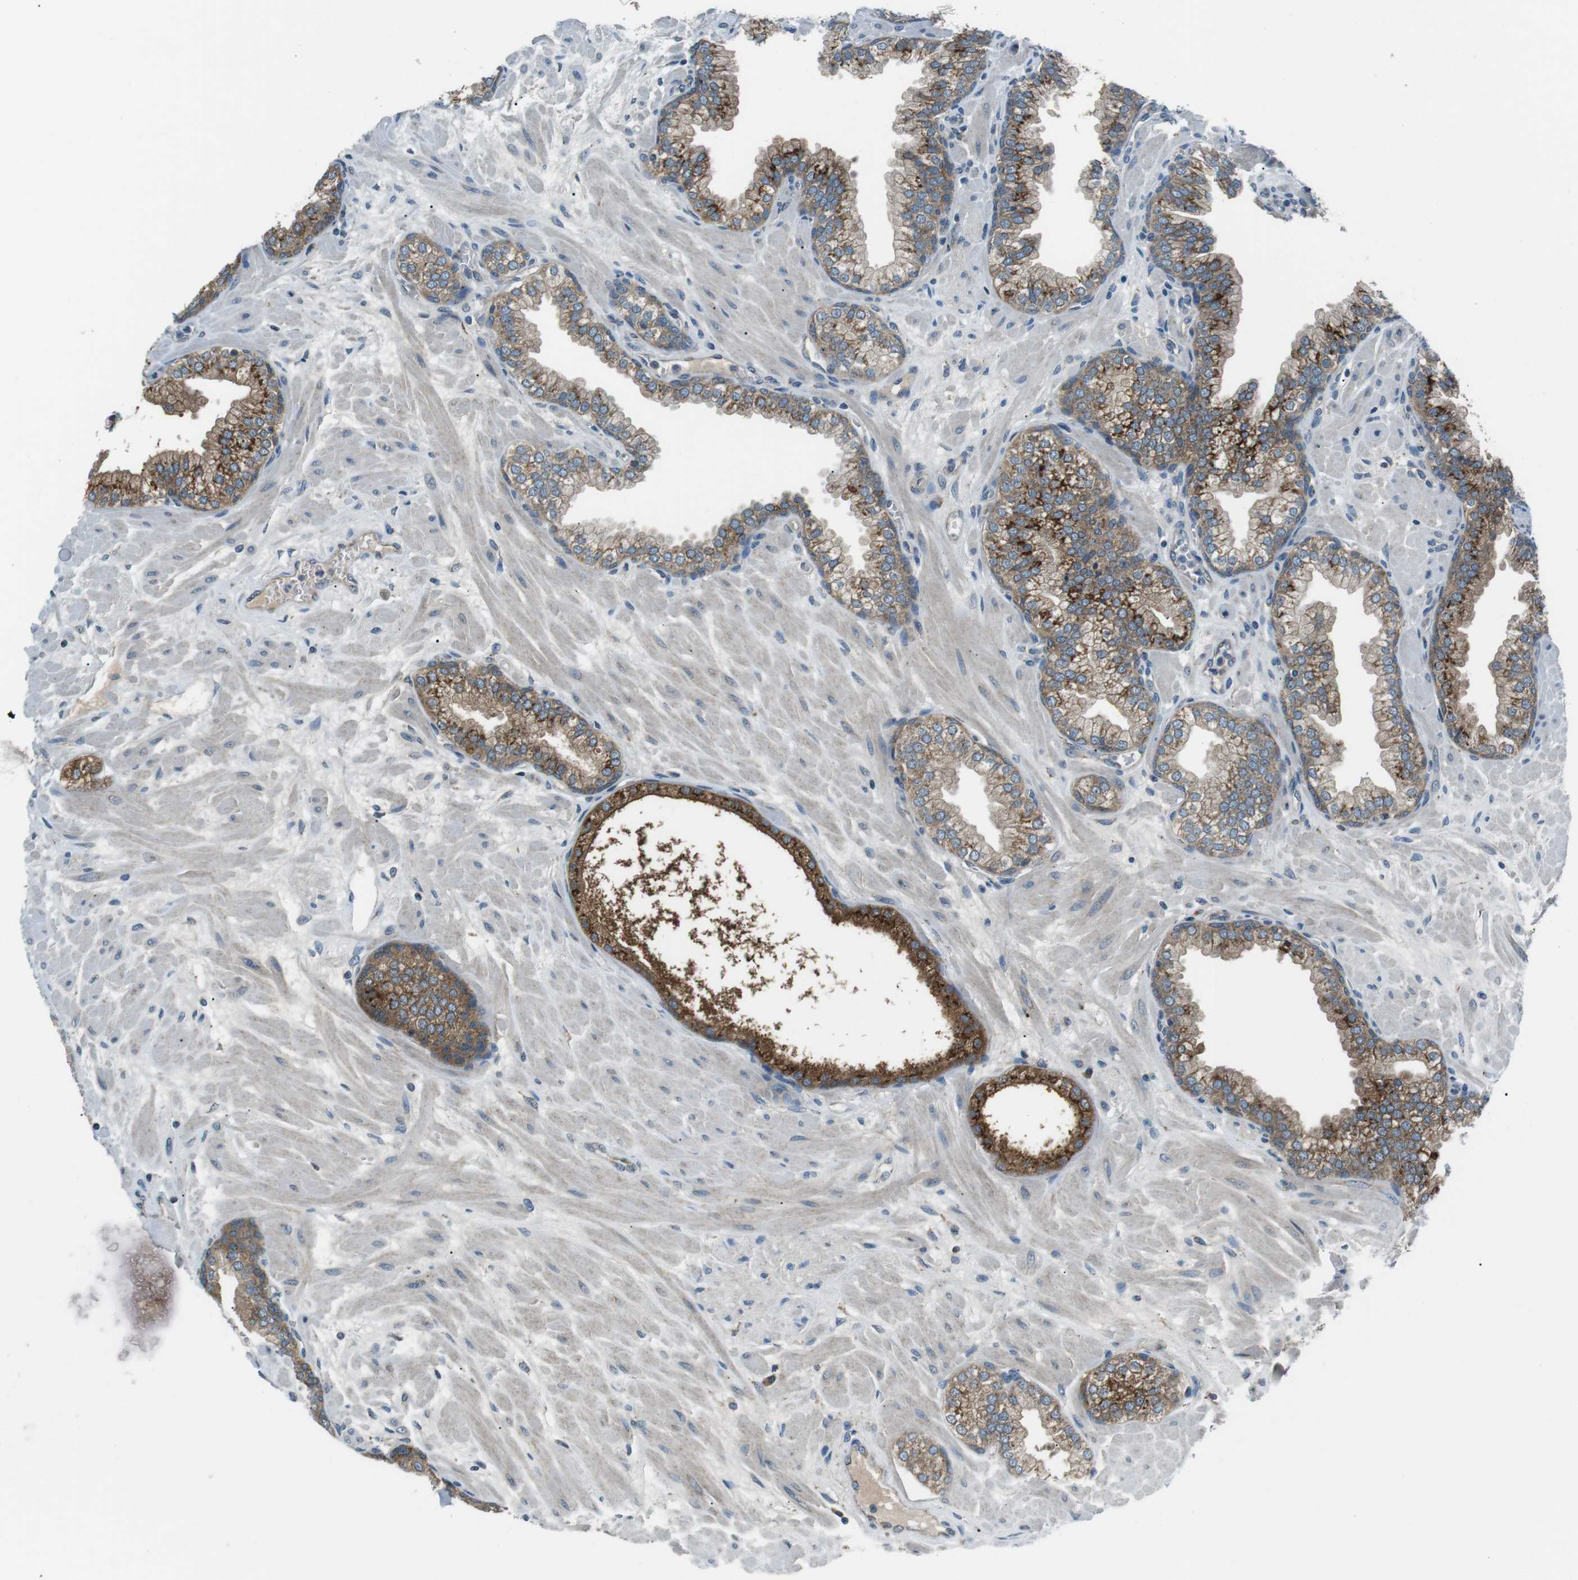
{"staining": {"intensity": "moderate", "quantity": ">75%", "location": "cytoplasmic/membranous"}, "tissue": "prostate", "cell_type": "Glandular cells", "image_type": "normal", "snomed": [{"axis": "morphology", "description": "Normal tissue, NOS"}, {"axis": "morphology", "description": "Urothelial carcinoma, Low grade"}, {"axis": "topography", "description": "Urinary bladder"}, {"axis": "topography", "description": "Prostate"}], "caption": "Immunohistochemistry (DAB) staining of unremarkable prostate displays moderate cytoplasmic/membranous protein staining in about >75% of glandular cells. Nuclei are stained in blue.", "gene": "FAM3B", "patient": {"sex": "male", "age": 60}}